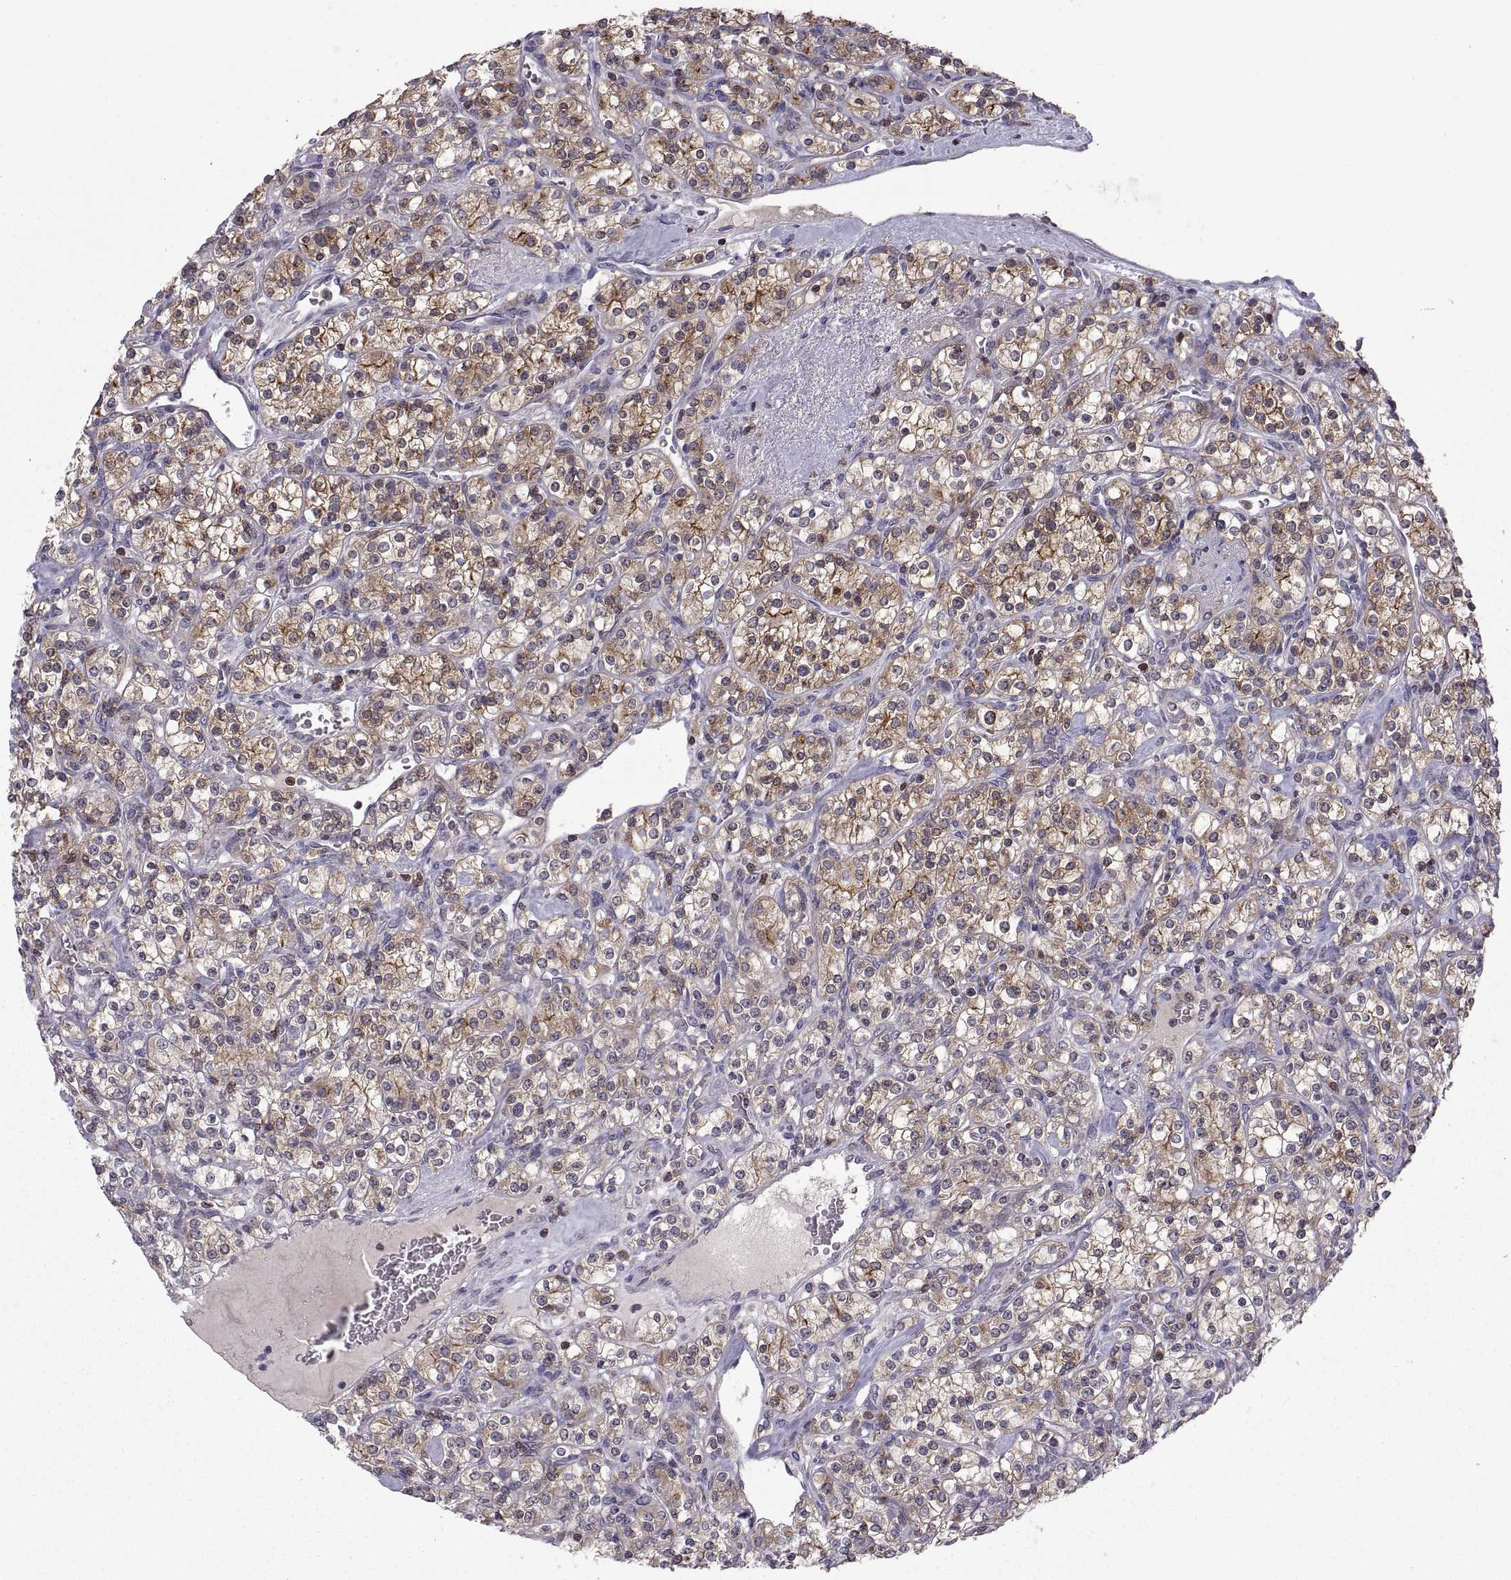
{"staining": {"intensity": "moderate", "quantity": "25%-75%", "location": "cytoplasmic/membranous"}, "tissue": "renal cancer", "cell_type": "Tumor cells", "image_type": "cancer", "snomed": [{"axis": "morphology", "description": "Adenocarcinoma, NOS"}, {"axis": "topography", "description": "Kidney"}], "caption": "Adenocarcinoma (renal) was stained to show a protein in brown. There is medium levels of moderate cytoplasmic/membranous expression in approximately 25%-75% of tumor cells. Immunohistochemistry stains the protein of interest in brown and the nuclei are stained blue.", "gene": "EZR", "patient": {"sex": "male", "age": 77}}